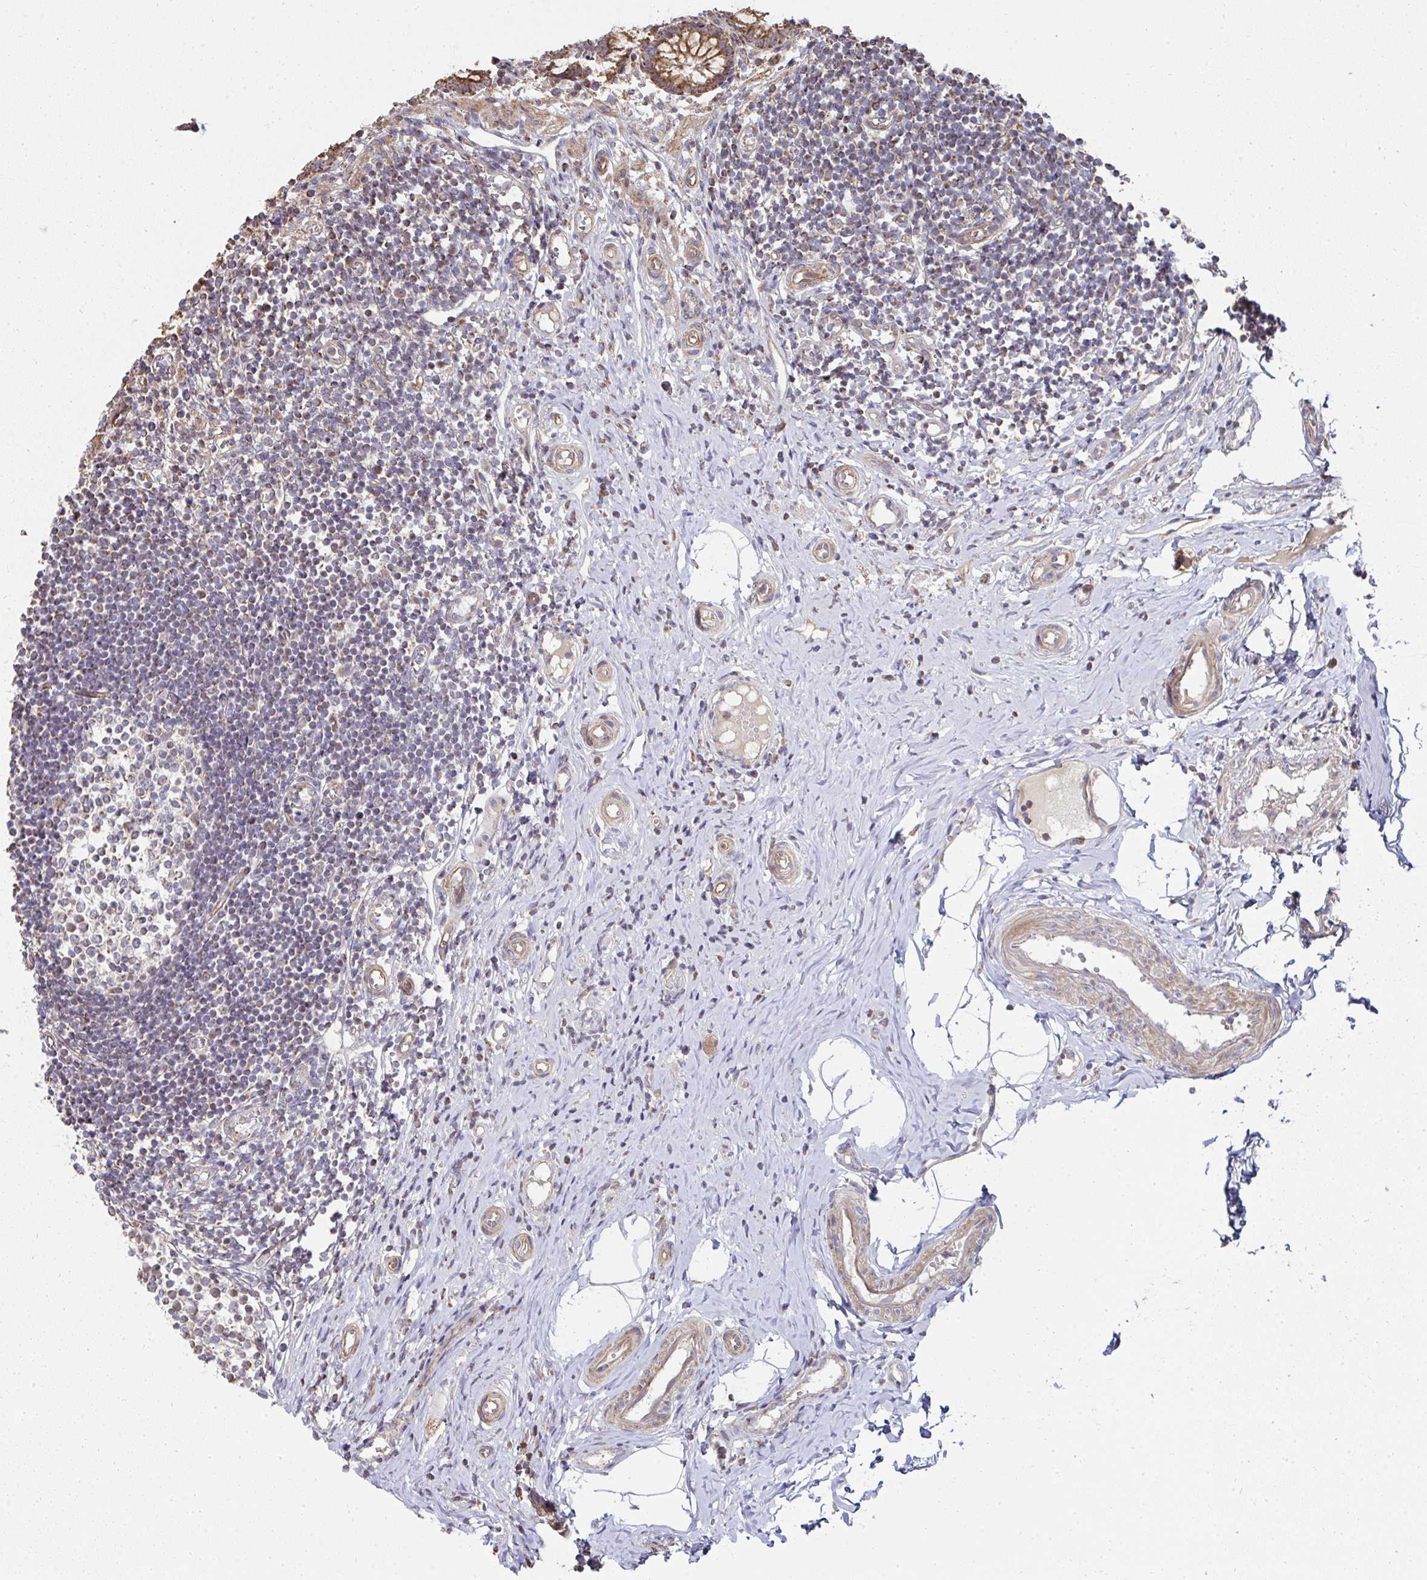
{"staining": {"intensity": "moderate", "quantity": ">75%", "location": "cytoplasmic/membranous"}, "tissue": "appendix", "cell_type": "Glandular cells", "image_type": "normal", "snomed": [{"axis": "morphology", "description": "Normal tissue, NOS"}, {"axis": "topography", "description": "Appendix"}], "caption": "Moderate cytoplasmic/membranous staining for a protein is seen in approximately >75% of glandular cells of normal appendix using IHC.", "gene": "AGTPBP1", "patient": {"sex": "female", "age": 17}}